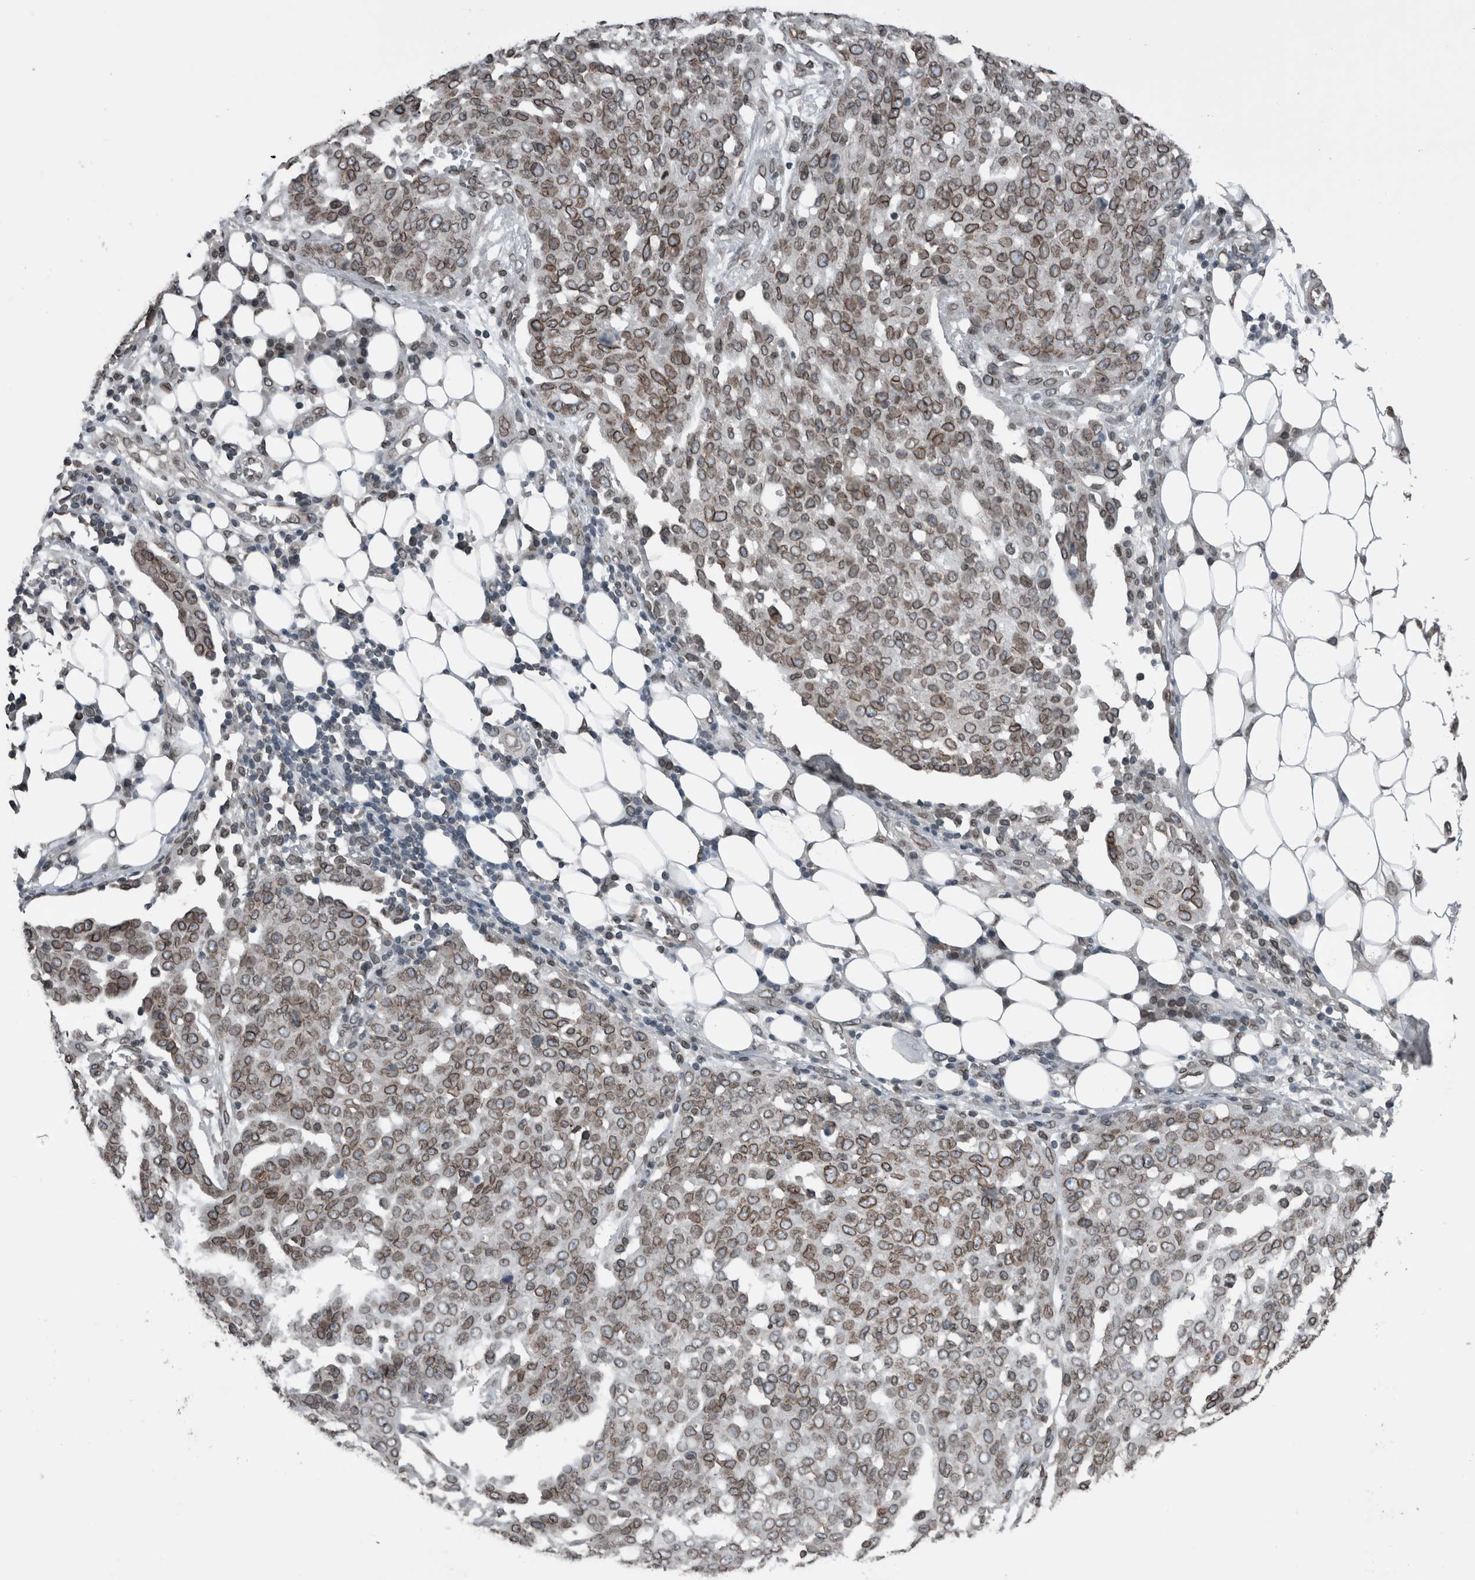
{"staining": {"intensity": "moderate", "quantity": ">75%", "location": "cytoplasmic/membranous,nuclear"}, "tissue": "ovarian cancer", "cell_type": "Tumor cells", "image_type": "cancer", "snomed": [{"axis": "morphology", "description": "Cystadenocarcinoma, serous, NOS"}, {"axis": "topography", "description": "Soft tissue"}, {"axis": "topography", "description": "Ovary"}], "caption": "Tumor cells show medium levels of moderate cytoplasmic/membranous and nuclear staining in approximately >75% of cells in human serous cystadenocarcinoma (ovarian).", "gene": "RANBP2", "patient": {"sex": "female", "age": 57}}